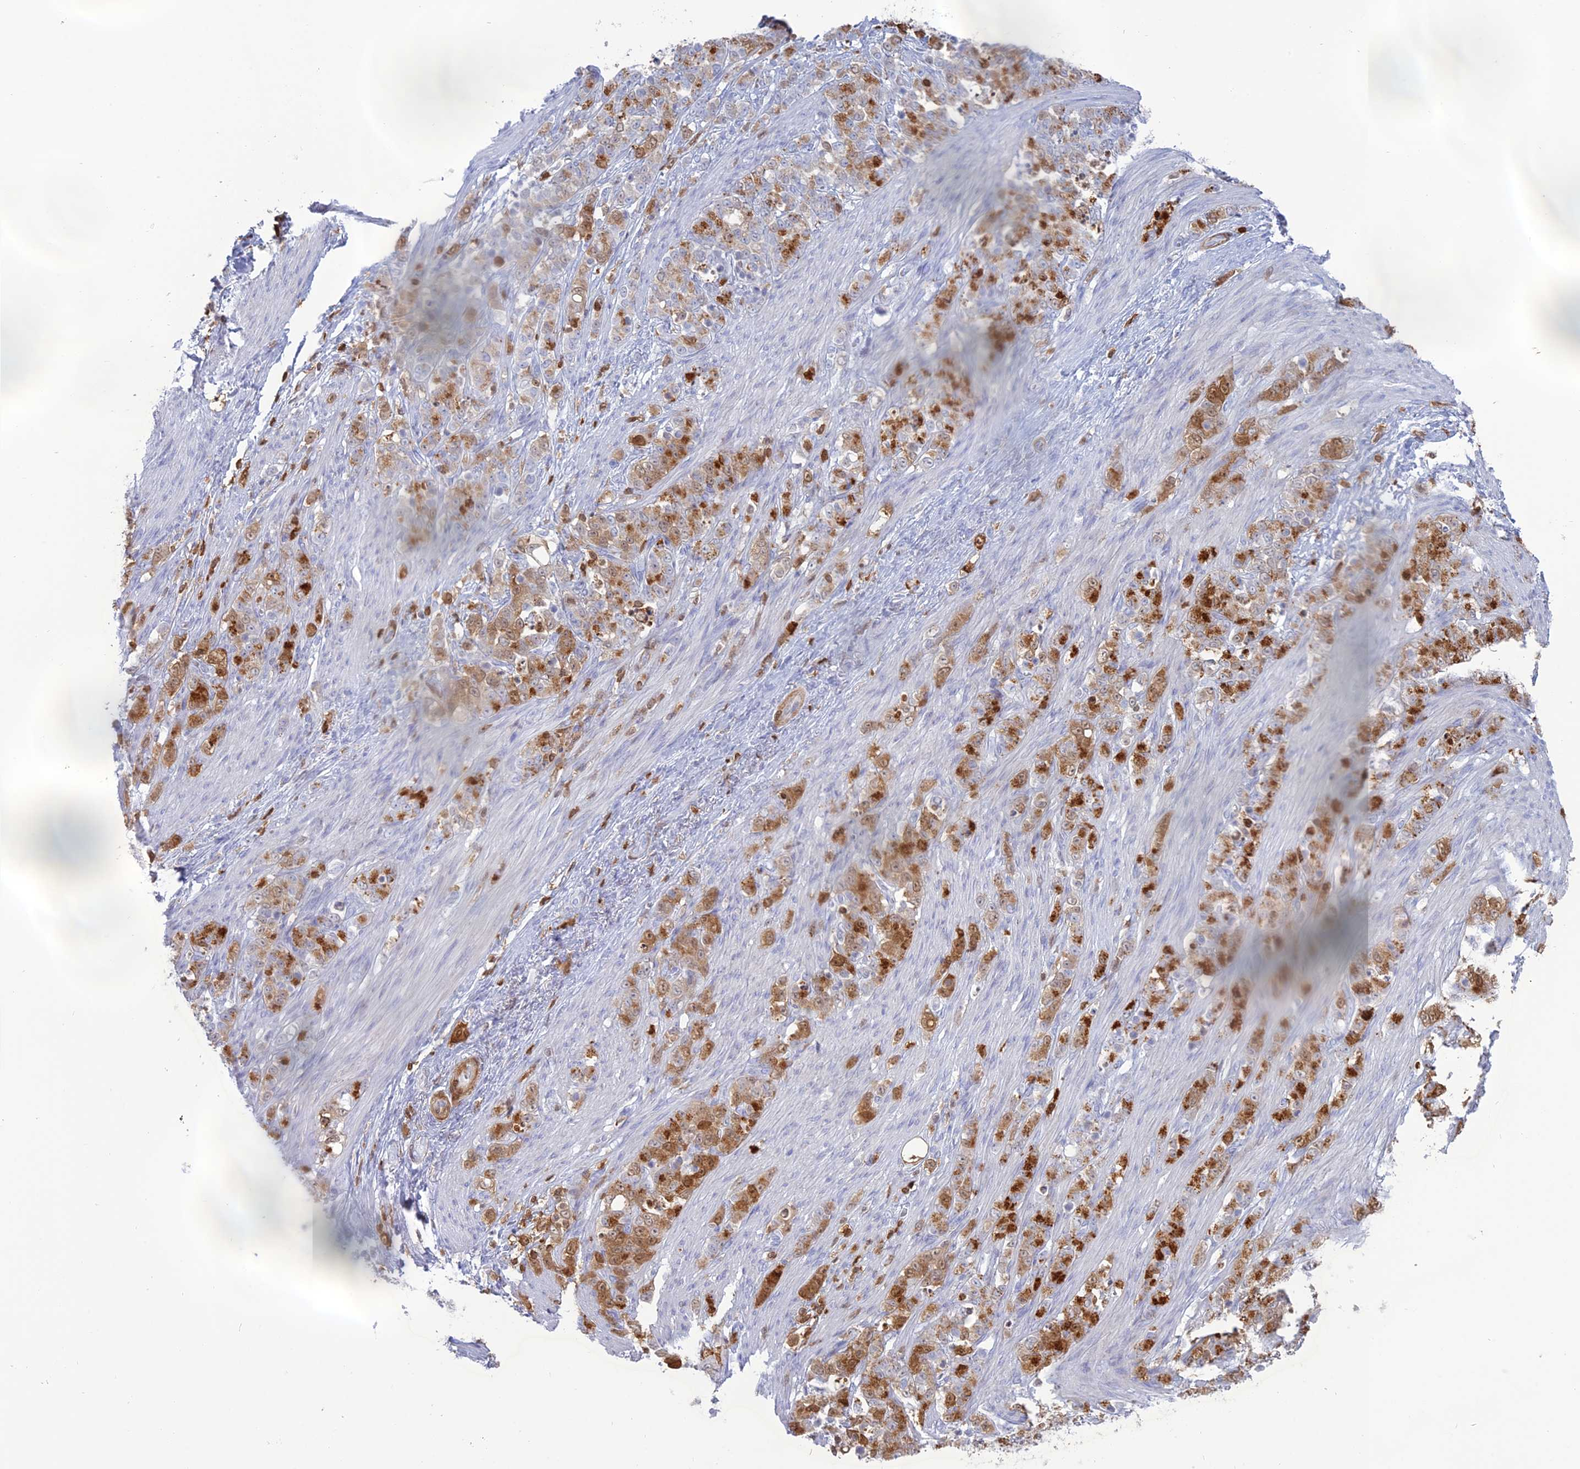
{"staining": {"intensity": "moderate", "quantity": ">75%", "location": "cytoplasmic/membranous,nuclear"}, "tissue": "stomach cancer", "cell_type": "Tumor cells", "image_type": "cancer", "snomed": [{"axis": "morphology", "description": "Adenocarcinoma, NOS"}, {"axis": "topography", "description": "Stomach"}], "caption": "Immunohistochemistry (IHC) (DAB) staining of human stomach adenocarcinoma exhibits moderate cytoplasmic/membranous and nuclear protein staining in about >75% of tumor cells. The staining is performed using DAB (3,3'-diaminobenzidine) brown chromogen to label protein expression. The nuclei are counter-stained blue using hematoxylin.", "gene": "PGBD4", "patient": {"sex": "female", "age": 79}}